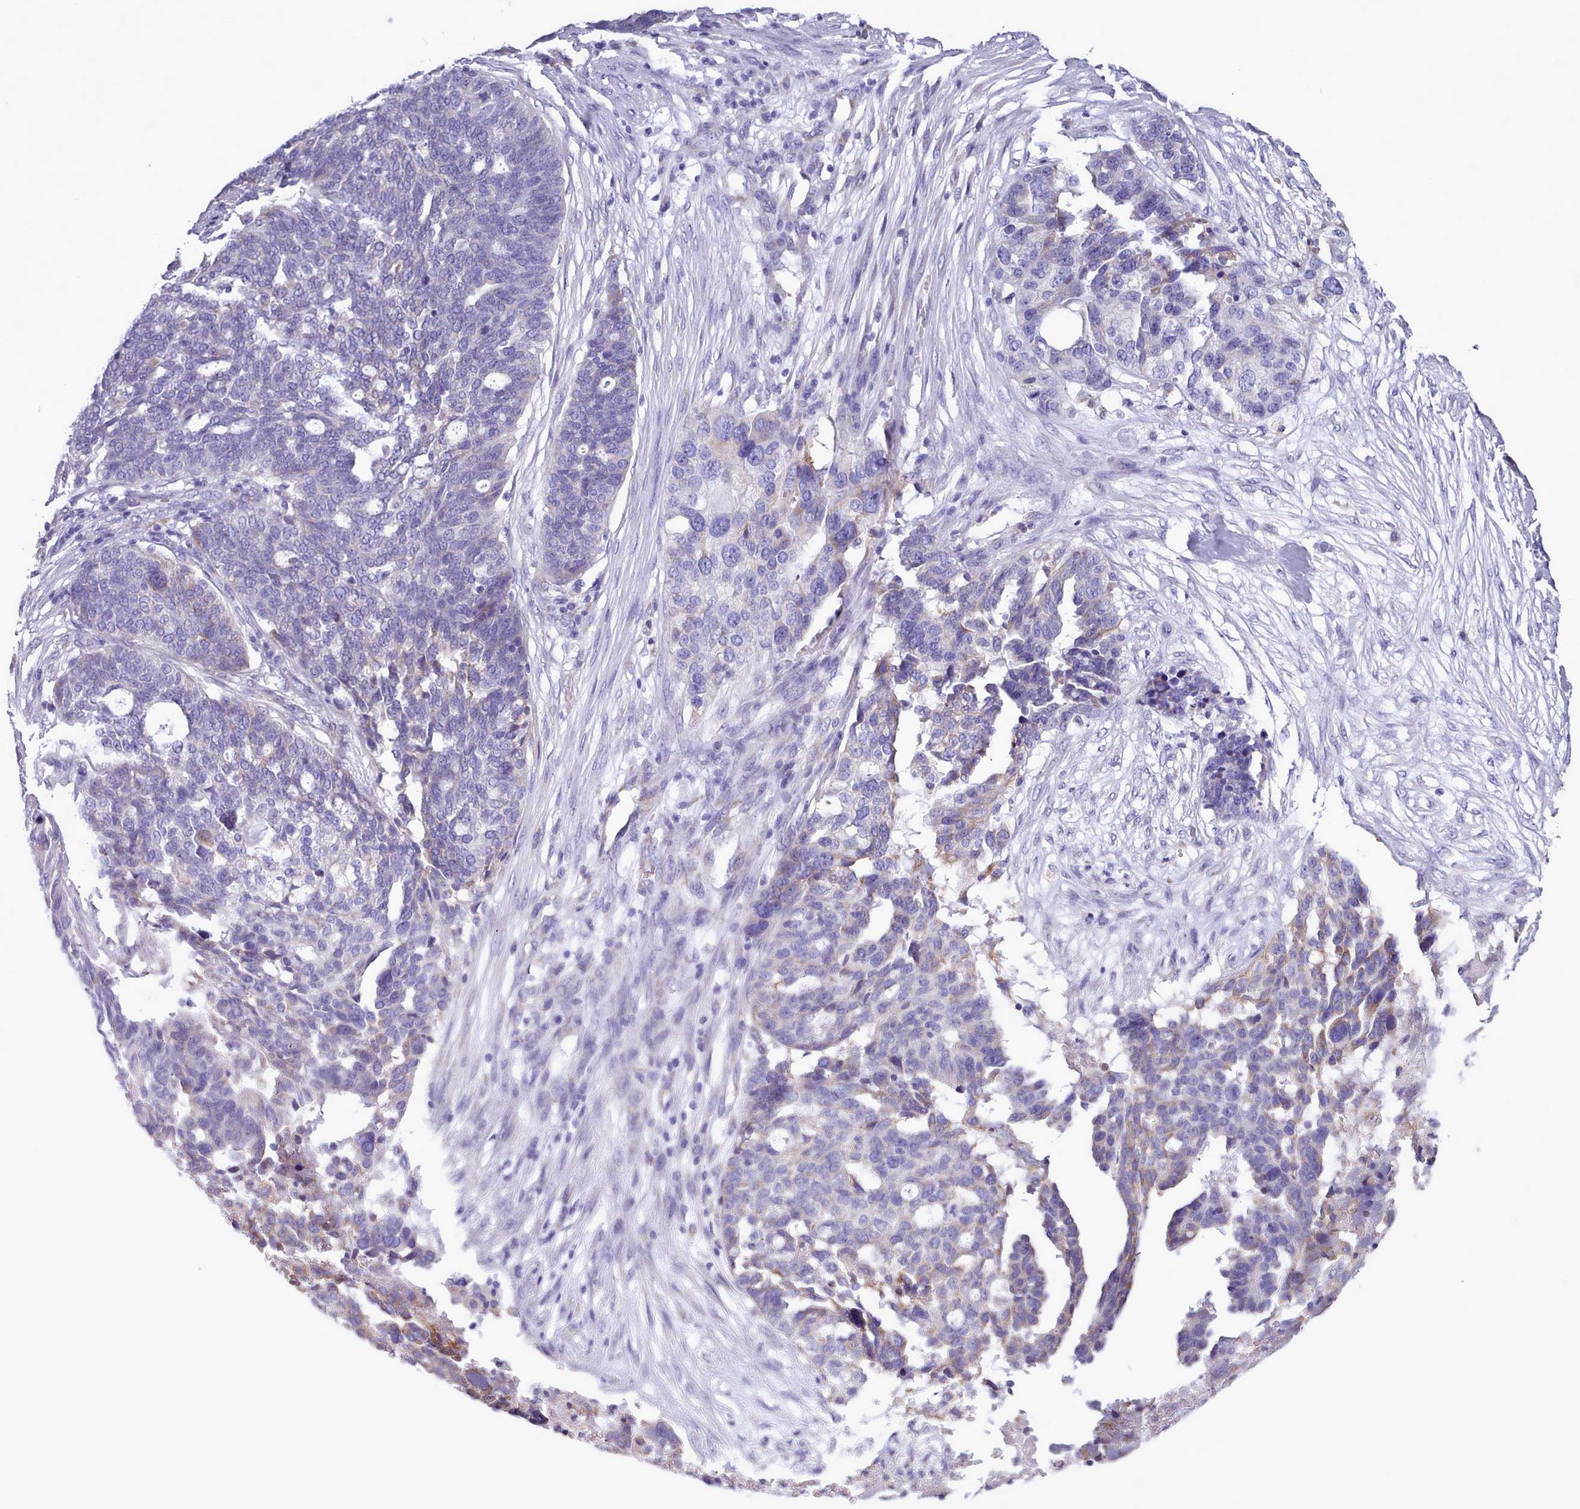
{"staining": {"intensity": "negative", "quantity": "none", "location": "none"}, "tissue": "ovarian cancer", "cell_type": "Tumor cells", "image_type": "cancer", "snomed": [{"axis": "morphology", "description": "Cystadenocarcinoma, serous, NOS"}, {"axis": "topography", "description": "Ovary"}], "caption": "IHC photomicrograph of neoplastic tissue: human ovarian cancer stained with DAB (3,3'-diaminobenzidine) demonstrates no significant protein positivity in tumor cells.", "gene": "XKR8", "patient": {"sex": "female", "age": 59}}